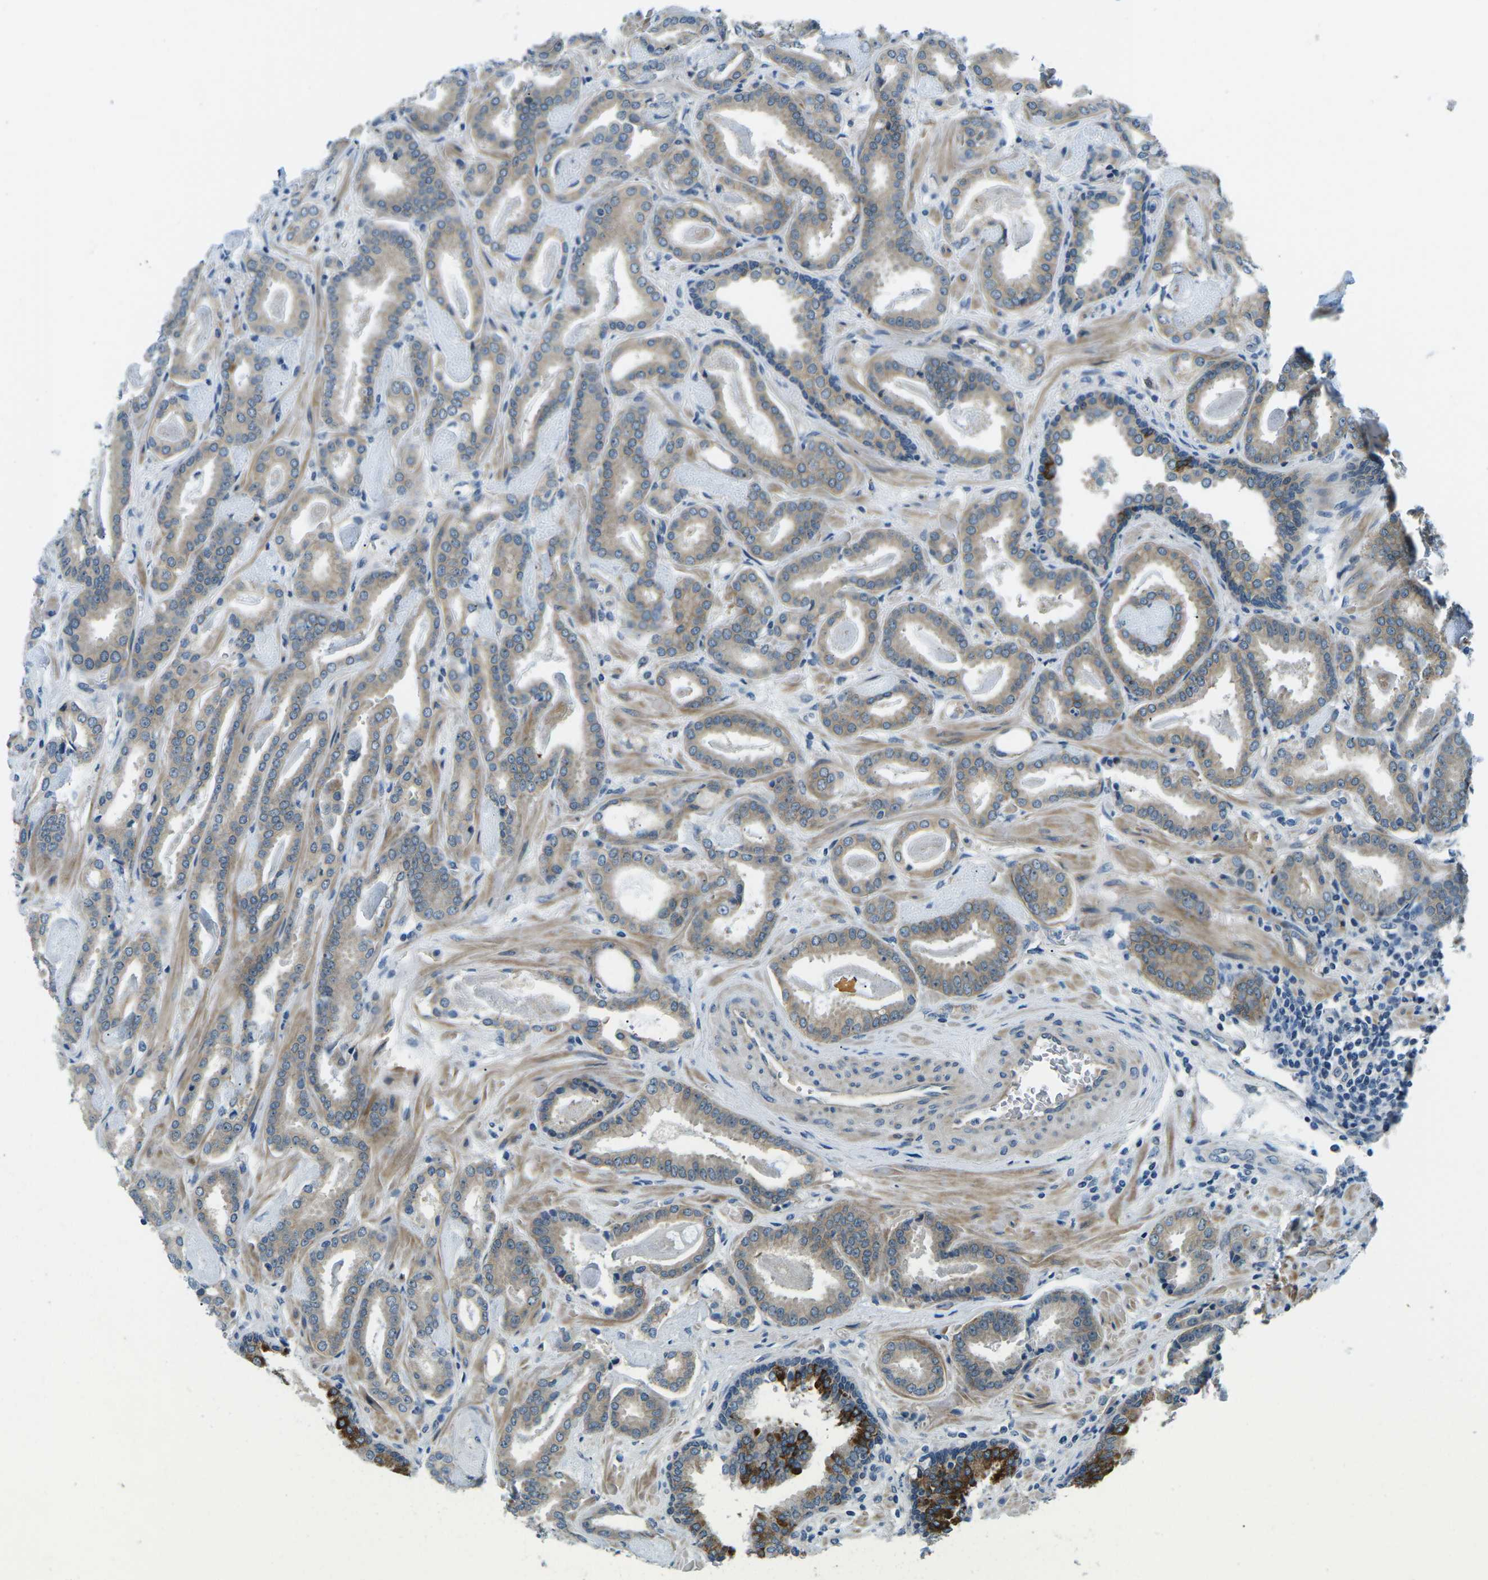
{"staining": {"intensity": "weak", "quantity": ">75%", "location": "cytoplasmic/membranous"}, "tissue": "prostate cancer", "cell_type": "Tumor cells", "image_type": "cancer", "snomed": [{"axis": "morphology", "description": "Adenocarcinoma, Low grade"}, {"axis": "topography", "description": "Prostate"}], "caption": "A brown stain labels weak cytoplasmic/membranous staining of a protein in human low-grade adenocarcinoma (prostate) tumor cells.", "gene": "CTNND1", "patient": {"sex": "male", "age": 53}}